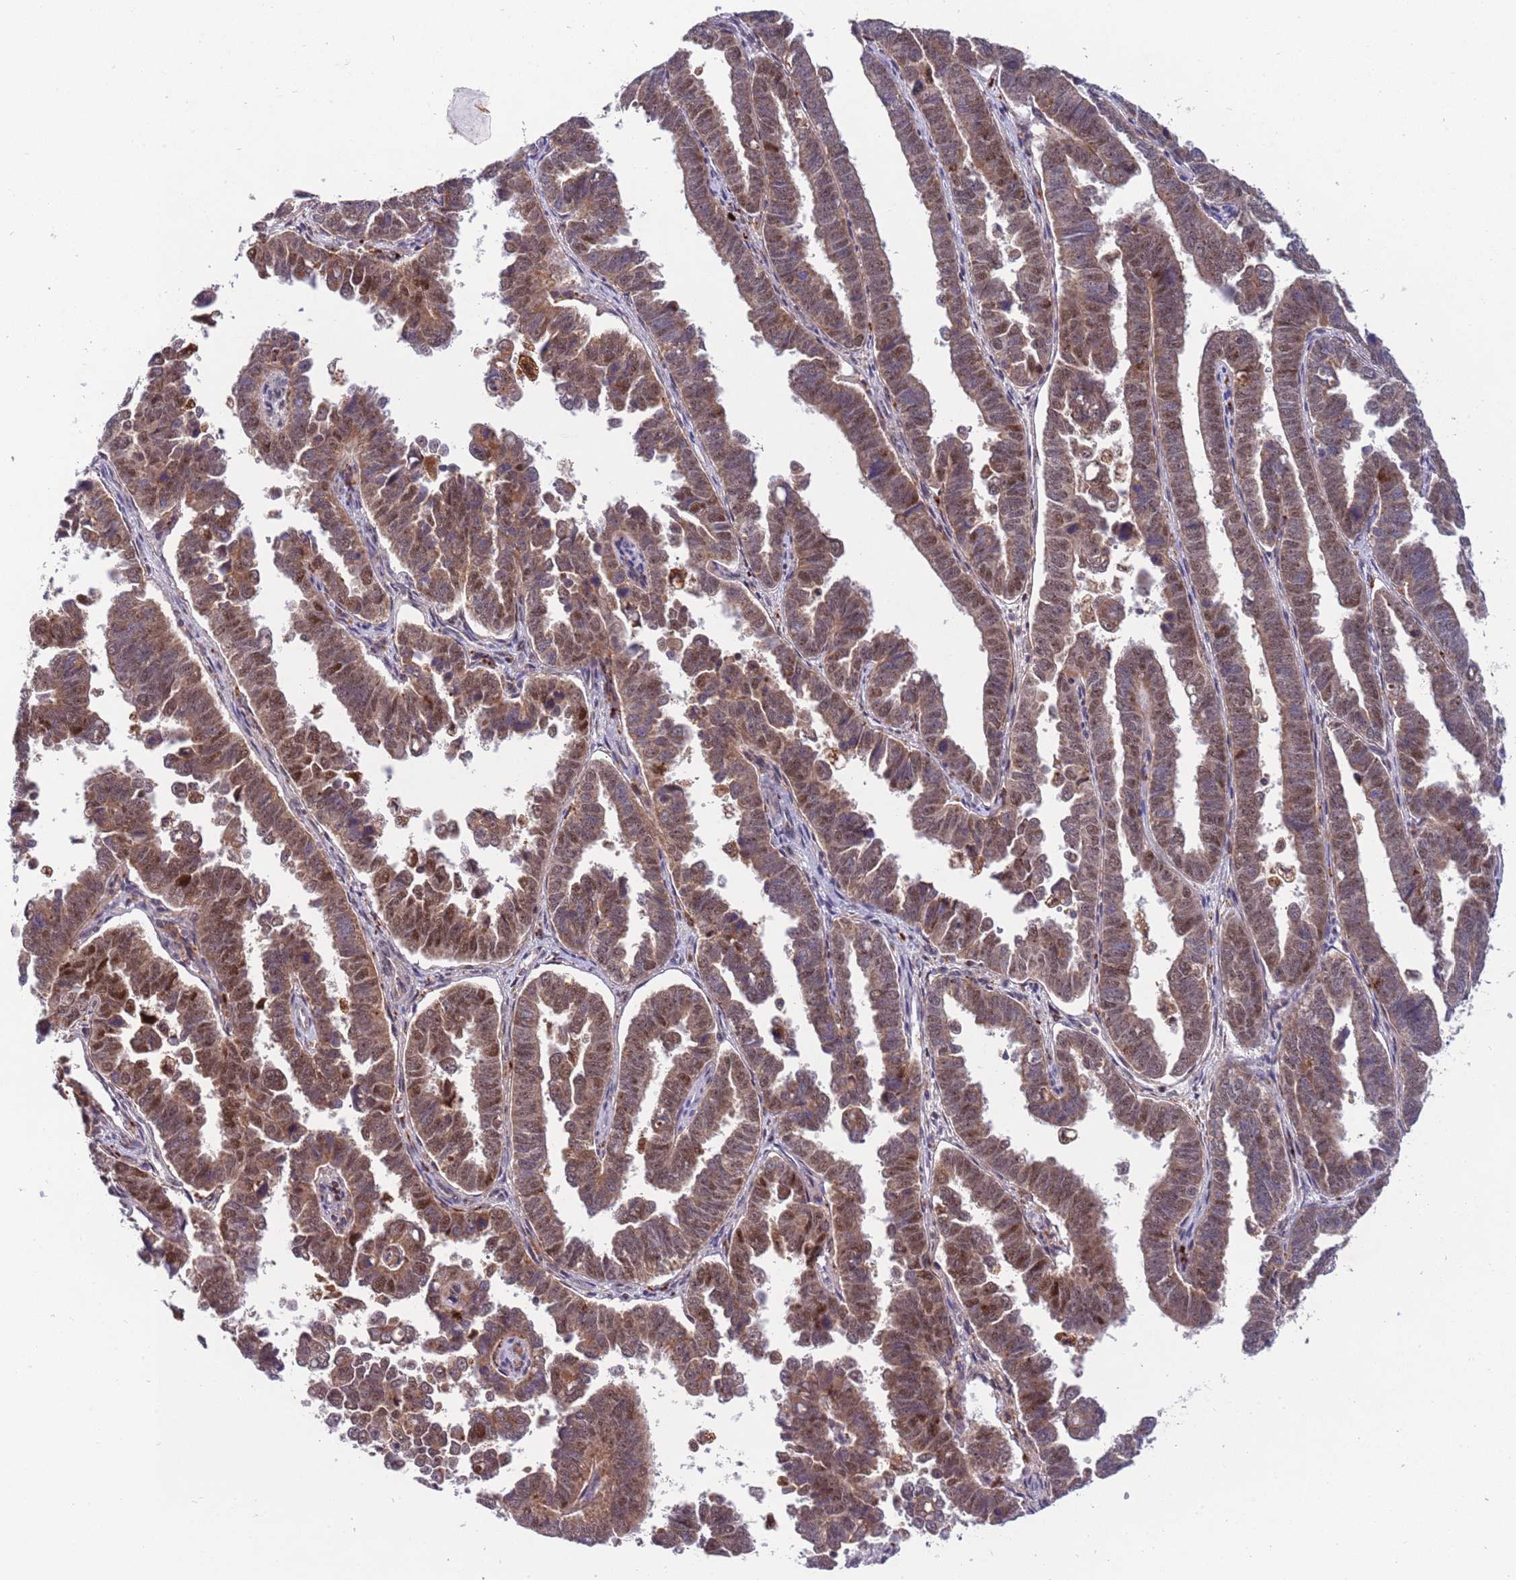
{"staining": {"intensity": "moderate", "quantity": ">75%", "location": "cytoplasmic/membranous,nuclear"}, "tissue": "endometrial cancer", "cell_type": "Tumor cells", "image_type": "cancer", "snomed": [{"axis": "morphology", "description": "Adenocarcinoma, NOS"}, {"axis": "topography", "description": "Endometrium"}], "caption": "Approximately >75% of tumor cells in adenocarcinoma (endometrial) show moderate cytoplasmic/membranous and nuclear protein expression as visualized by brown immunohistochemical staining.", "gene": "TRIM27", "patient": {"sex": "female", "age": 75}}